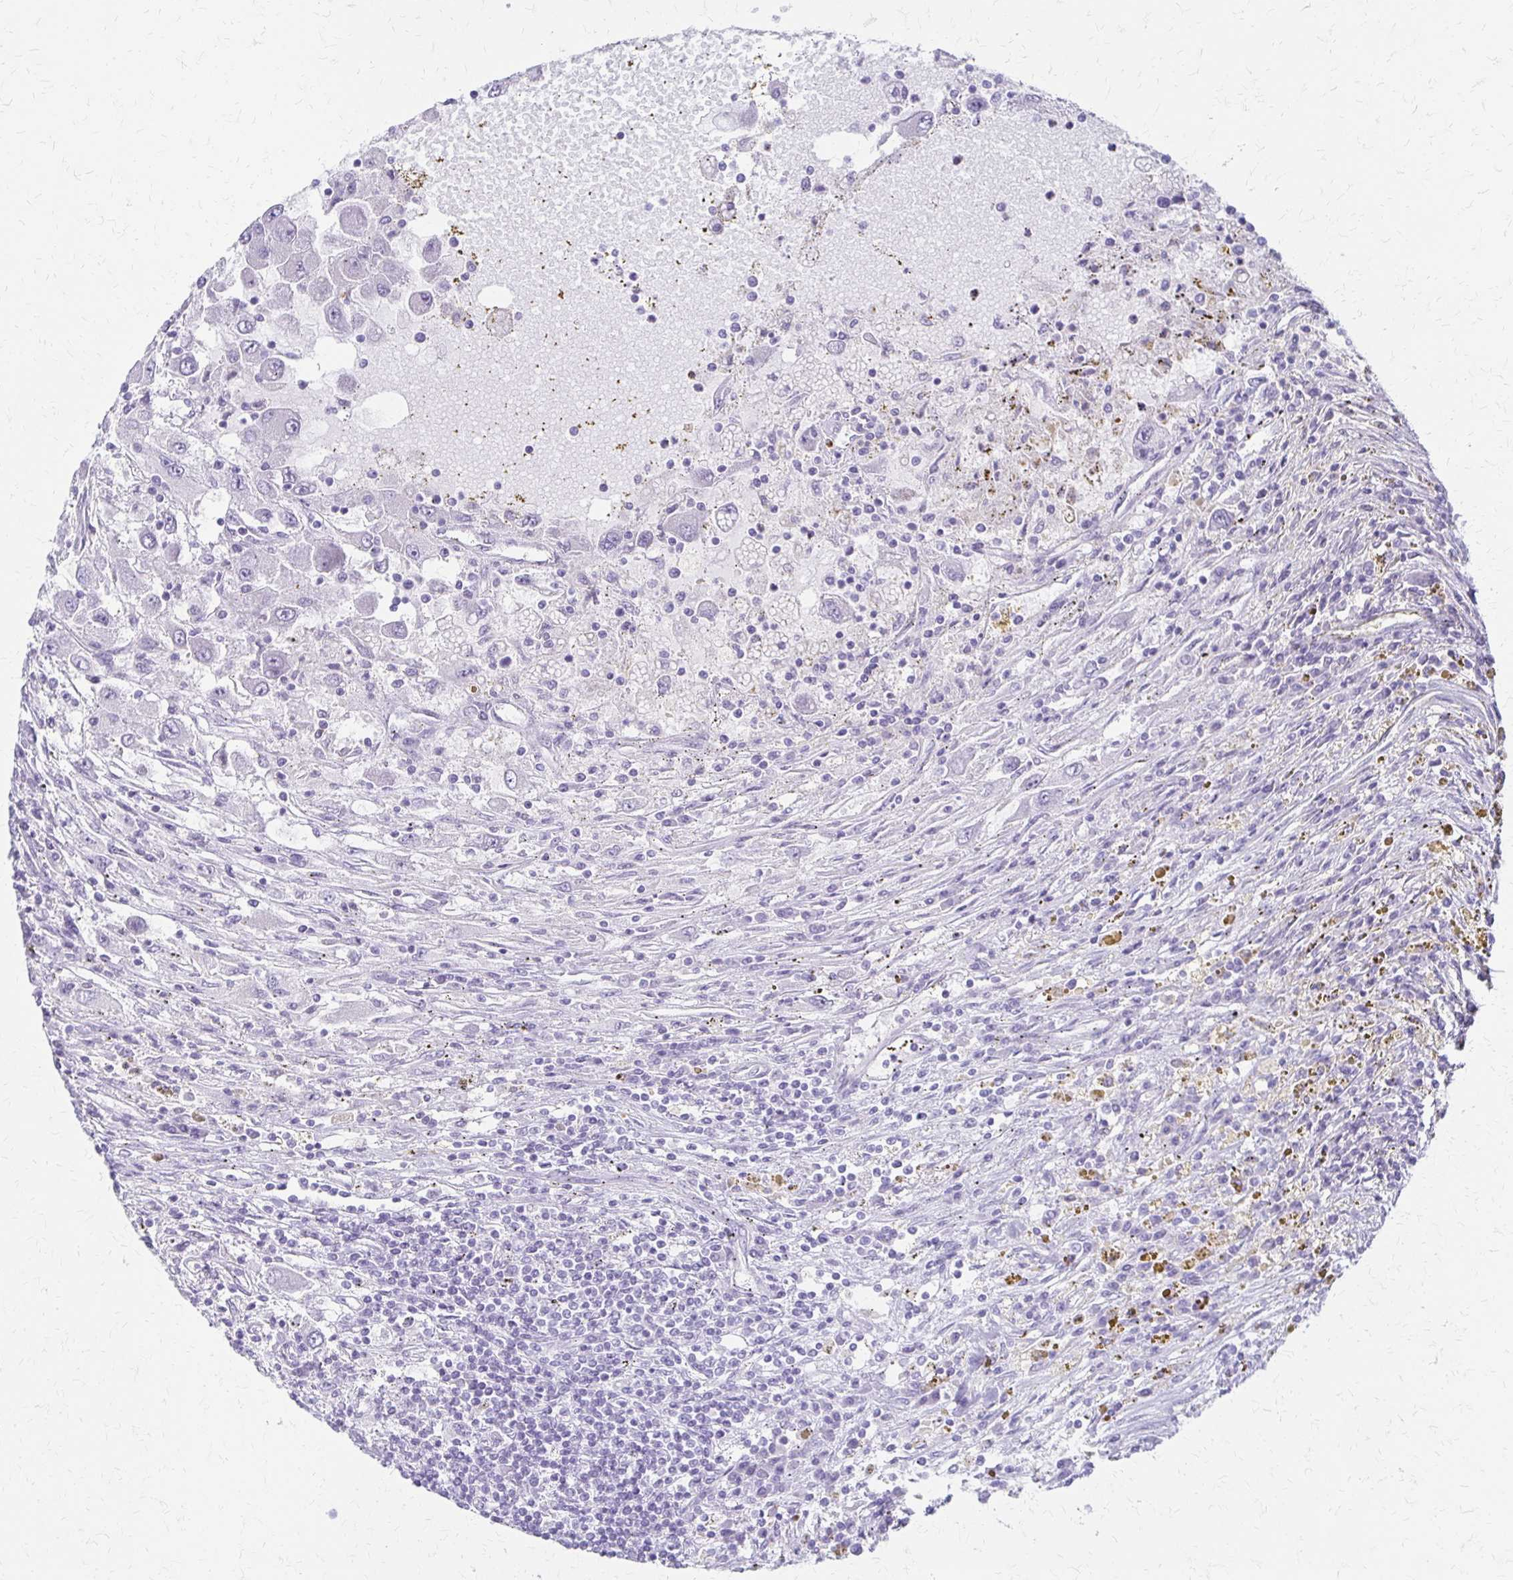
{"staining": {"intensity": "negative", "quantity": "none", "location": "none"}, "tissue": "renal cancer", "cell_type": "Tumor cells", "image_type": "cancer", "snomed": [{"axis": "morphology", "description": "Adenocarcinoma, NOS"}, {"axis": "topography", "description": "Kidney"}], "caption": "Immunohistochemistry of renal cancer exhibits no staining in tumor cells. The staining was performed using DAB (3,3'-diaminobenzidine) to visualize the protein expression in brown, while the nuclei were stained in blue with hematoxylin (Magnification: 20x).", "gene": "IVL", "patient": {"sex": "female", "age": 67}}